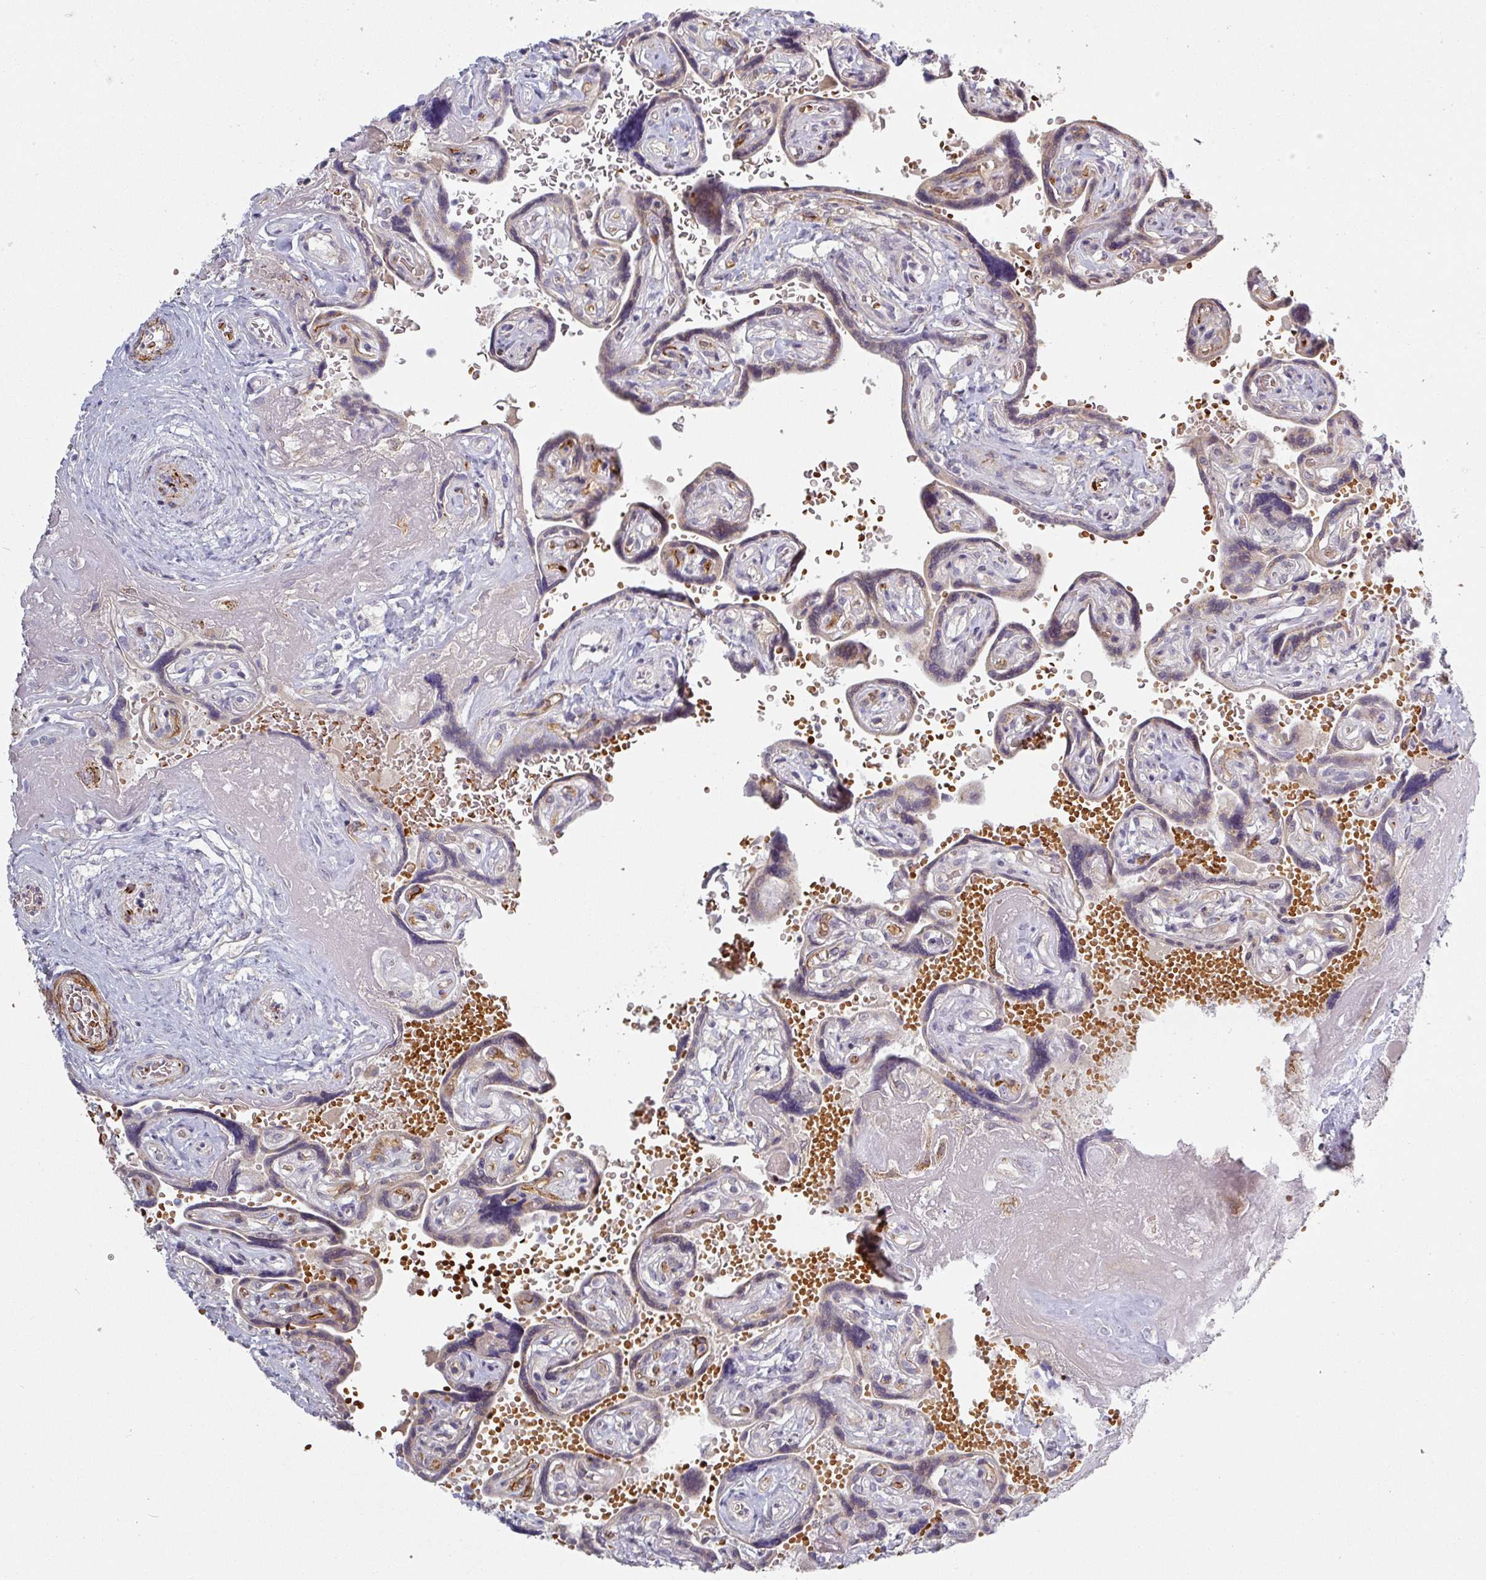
{"staining": {"intensity": "negative", "quantity": "none", "location": "none"}, "tissue": "placenta", "cell_type": "Trophoblastic cells", "image_type": "normal", "snomed": [{"axis": "morphology", "description": "Normal tissue, NOS"}, {"axis": "topography", "description": "Placenta"}], "caption": "High magnification brightfield microscopy of benign placenta stained with DAB (brown) and counterstained with hematoxylin (blue): trophoblastic cells show no significant positivity. (DAB immunohistochemistry, high magnification).", "gene": "PRODH2", "patient": {"sex": "female", "age": 32}}